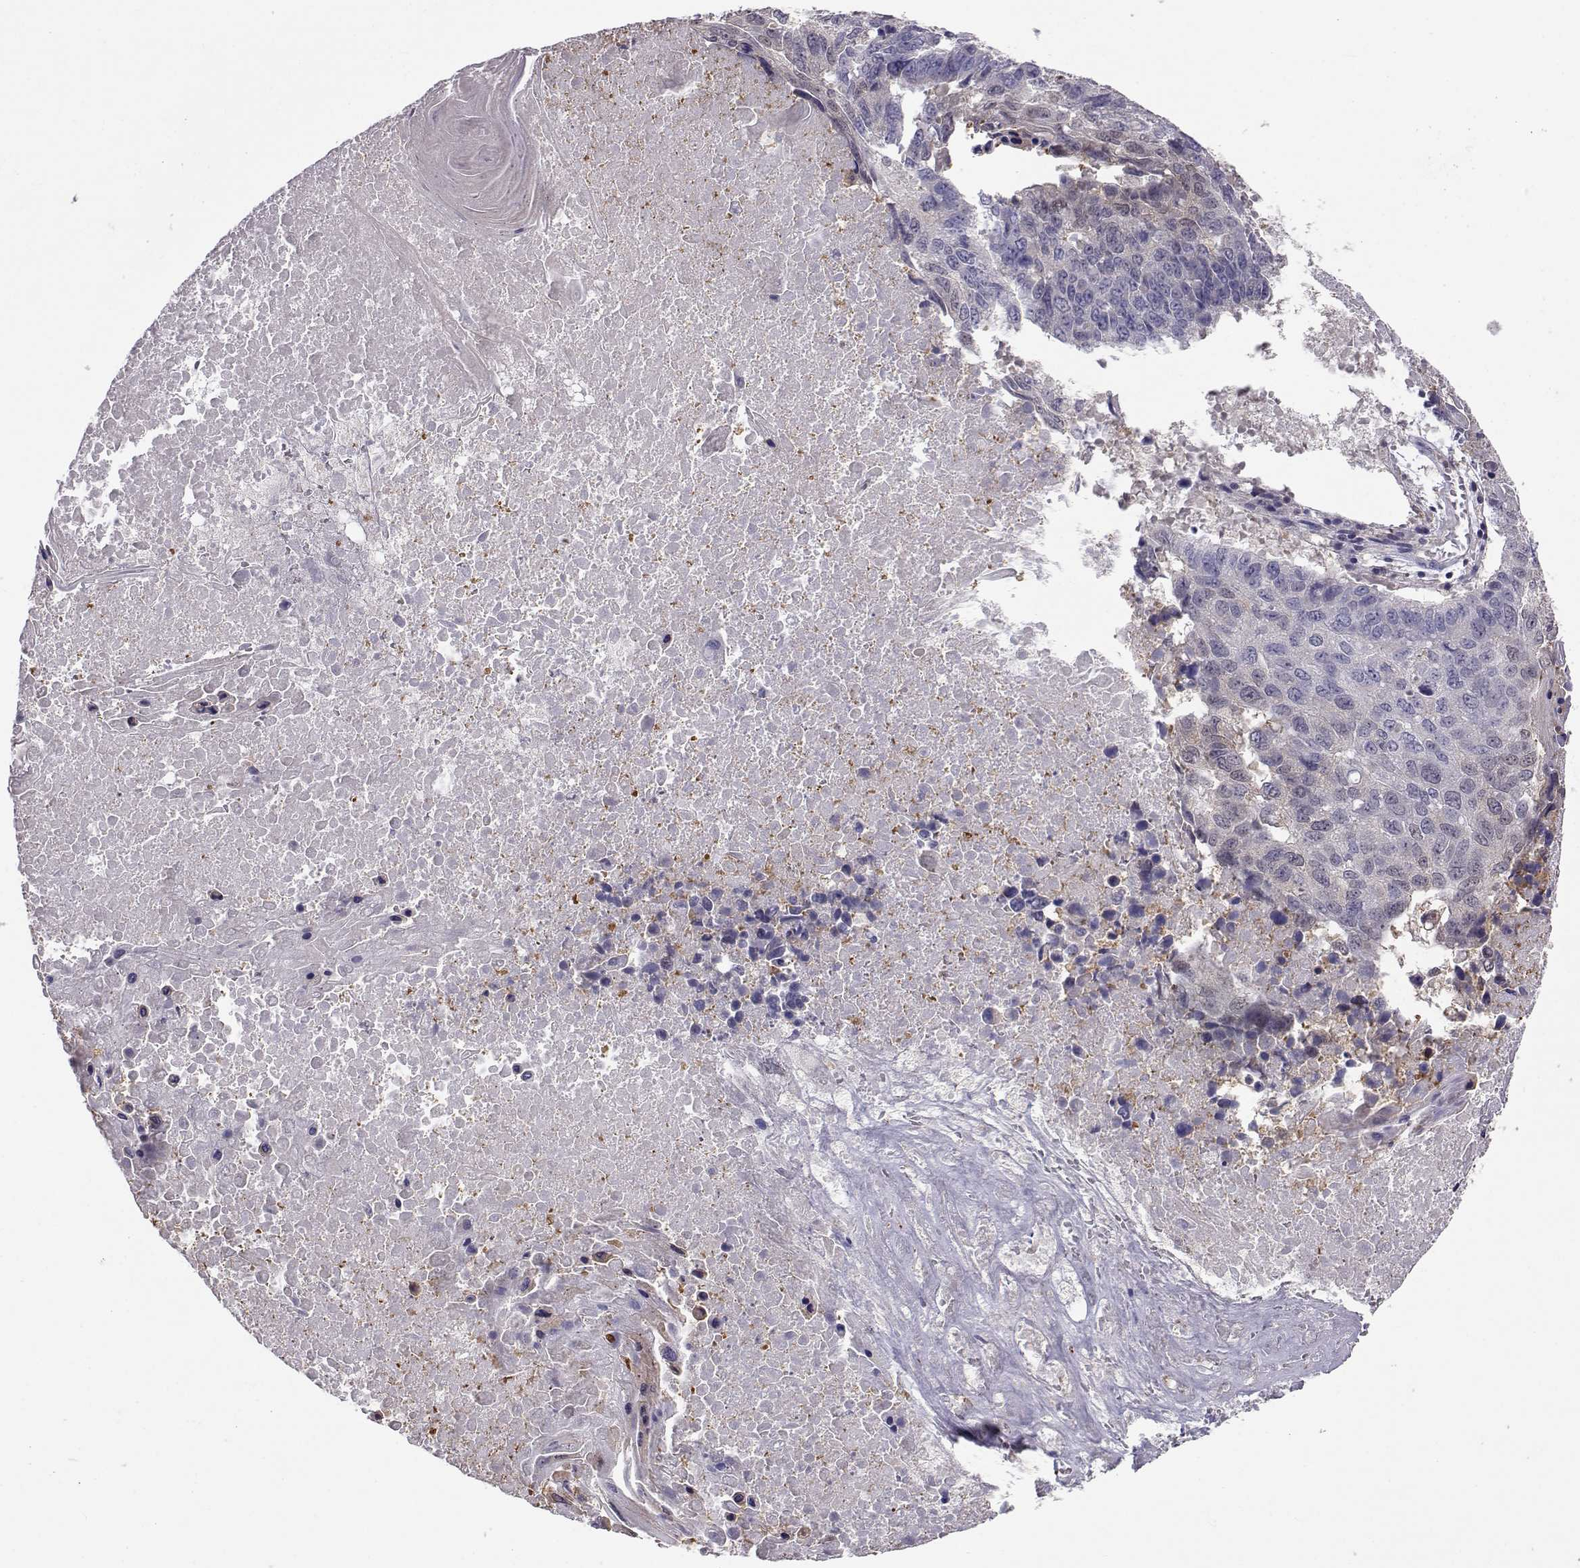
{"staining": {"intensity": "negative", "quantity": "none", "location": "none"}, "tissue": "lung cancer", "cell_type": "Tumor cells", "image_type": "cancer", "snomed": [{"axis": "morphology", "description": "Squamous cell carcinoma, NOS"}, {"axis": "topography", "description": "Lung"}], "caption": "Tumor cells show no significant protein staining in lung squamous cell carcinoma.", "gene": "NCAM2", "patient": {"sex": "male", "age": 73}}